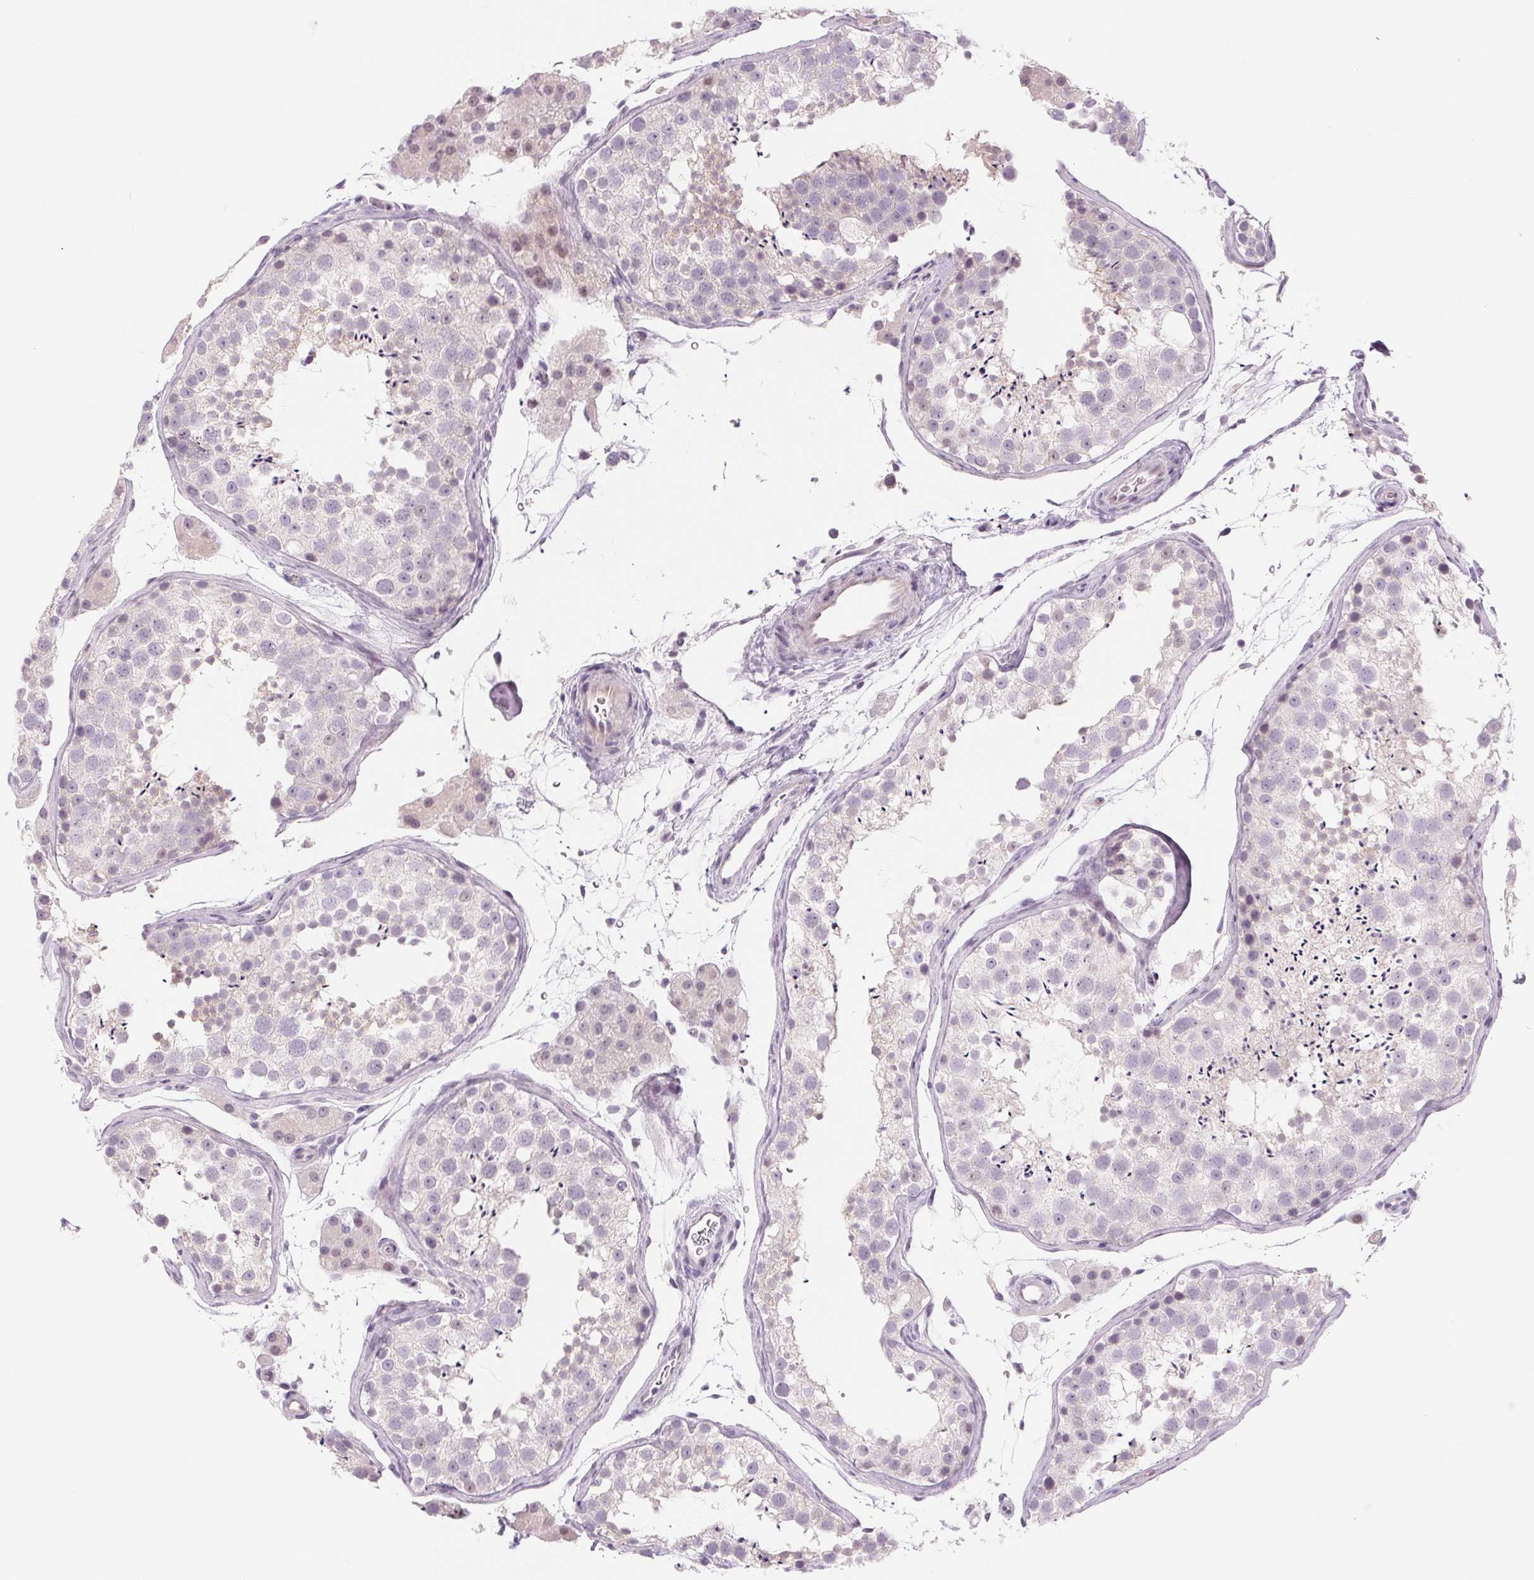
{"staining": {"intensity": "negative", "quantity": "none", "location": "none"}, "tissue": "testis", "cell_type": "Cells in seminiferous ducts", "image_type": "normal", "snomed": [{"axis": "morphology", "description": "Normal tissue, NOS"}, {"axis": "topography", "description": "Testis"}], "caption": "There is no significant expression in cells in seminiferous ducts of testis.", "gene": "CCDC168", "patient": {"sex": "male", "age": 41}}